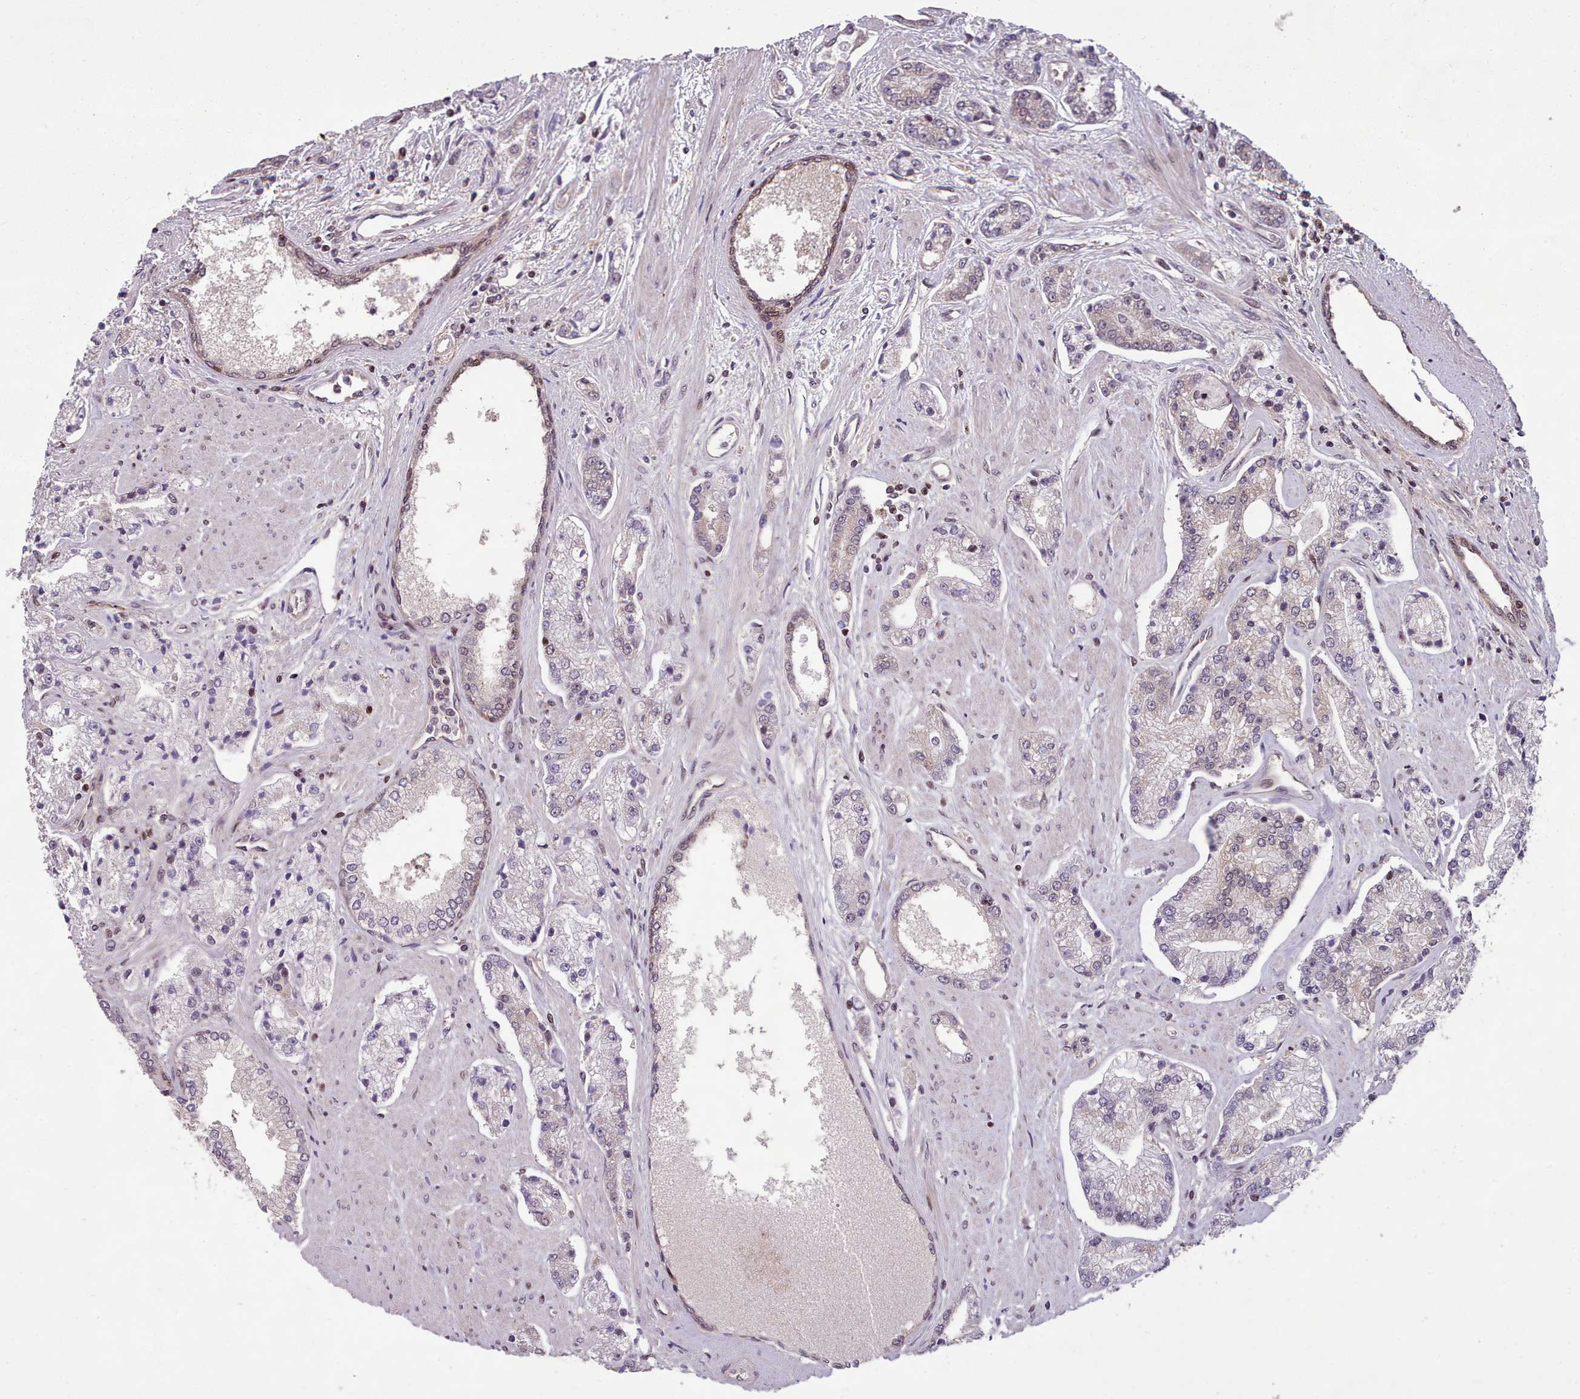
{"staining": {"intensity": "negative", "quantity": "none", "location": "none"}, "tissue": "prostate cancer", "cell_type": "Tumor cells", "image_type": "cancer", "snomed": [{"axis": "morphology", "description": "Adenocarcinoma, High grade"}, {"axis": "topography", "description": "Prostate"}], "caption": "The photomicrograph shows no significant positivity in tumor cells of prostate adenocarcinoma (high-grade).", "gene": "ENSA", "patient": {"sex": "male", "age": 67}}